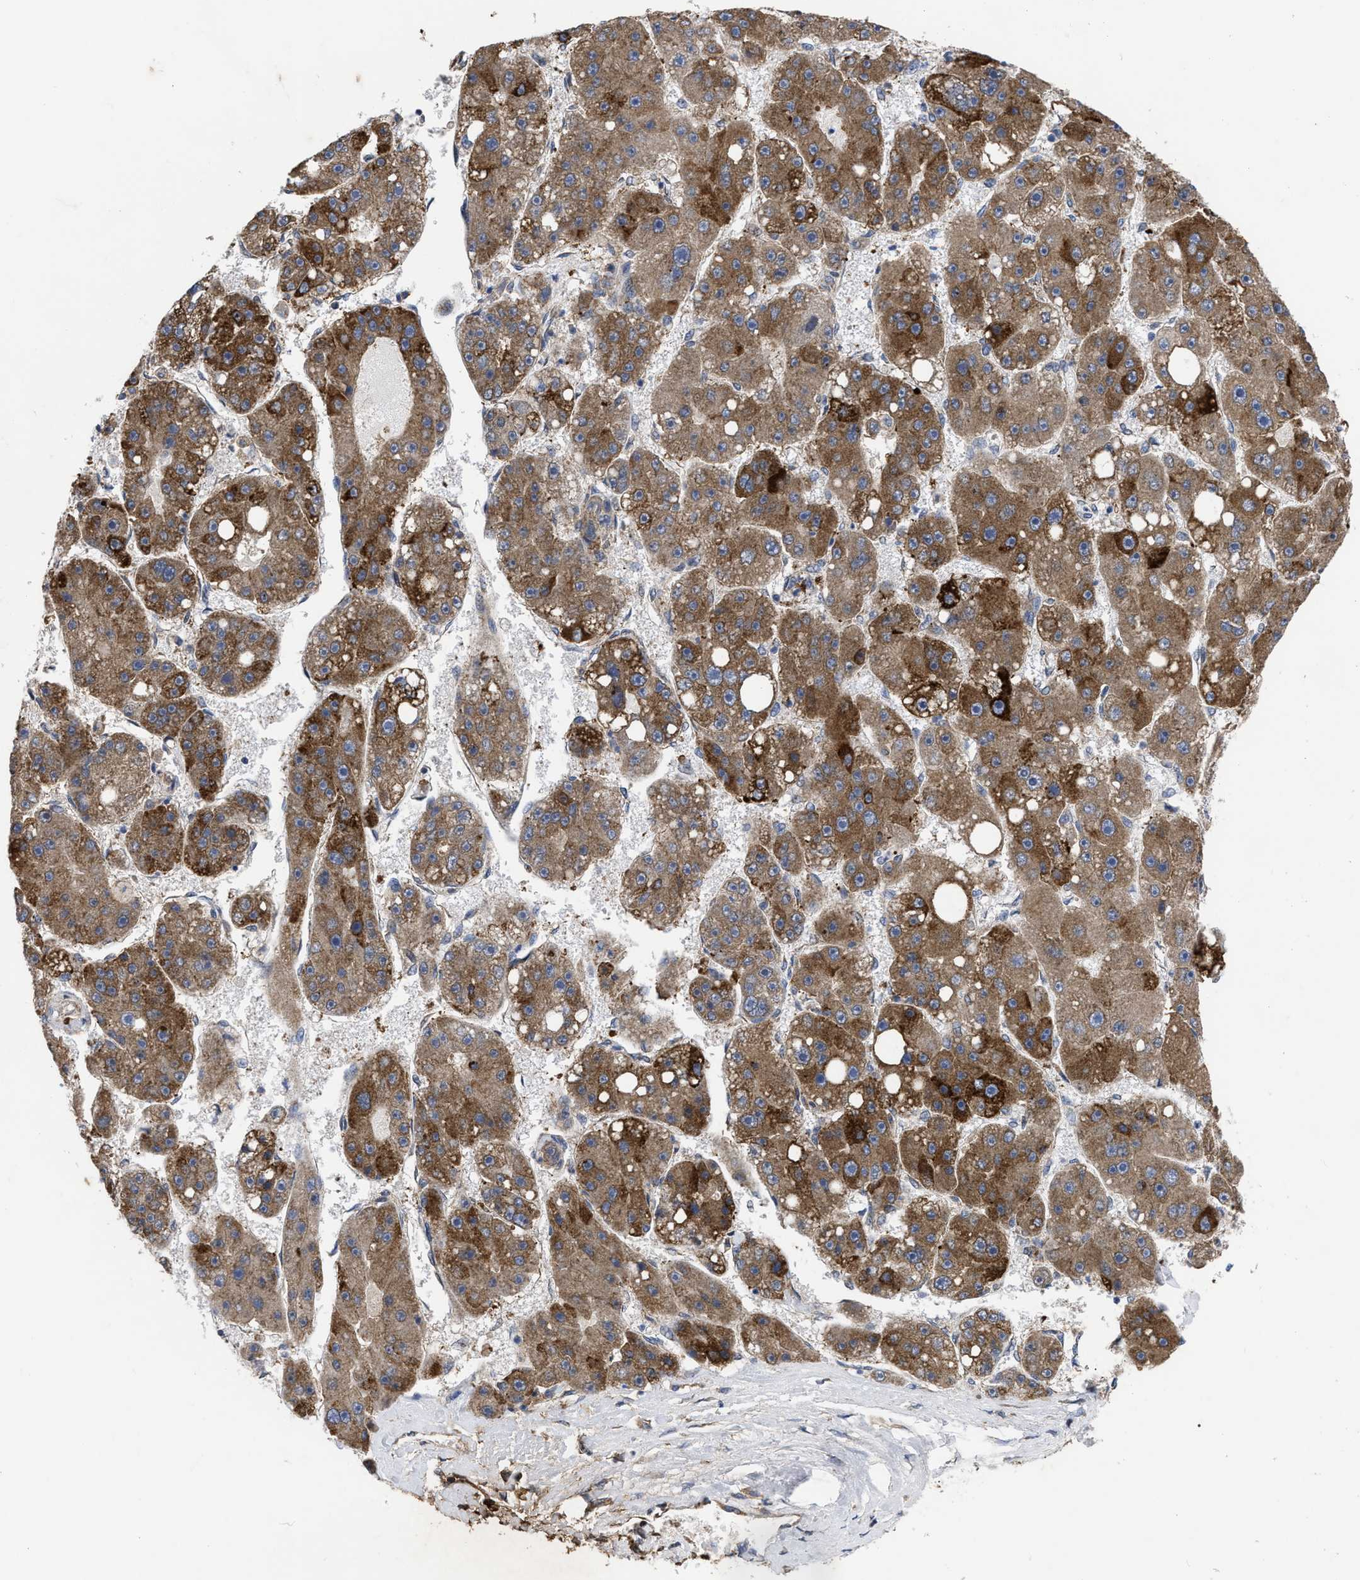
{"staining": {"intensity": "moderate", "quantity": ">75%", "location": "cytoplasmic/membranous"}, "tissue": "liver cancer", "cell_type": "Tumor cells", "image_type": "cancer", "snomed": [{"axis": "morphology", "description": "Carcinoma, Hepatocellular, NOS"}, {"axis": "topography", "description": "Liver"}], "caption": "Protein analysis of liver hepatocellular carcinoma tissue demonstrates moderate cytoplasmic/membranous expression in about >75% of tumor cells.", "gene": "TCP1", "patient": {"sex": "female", "age": 61}}